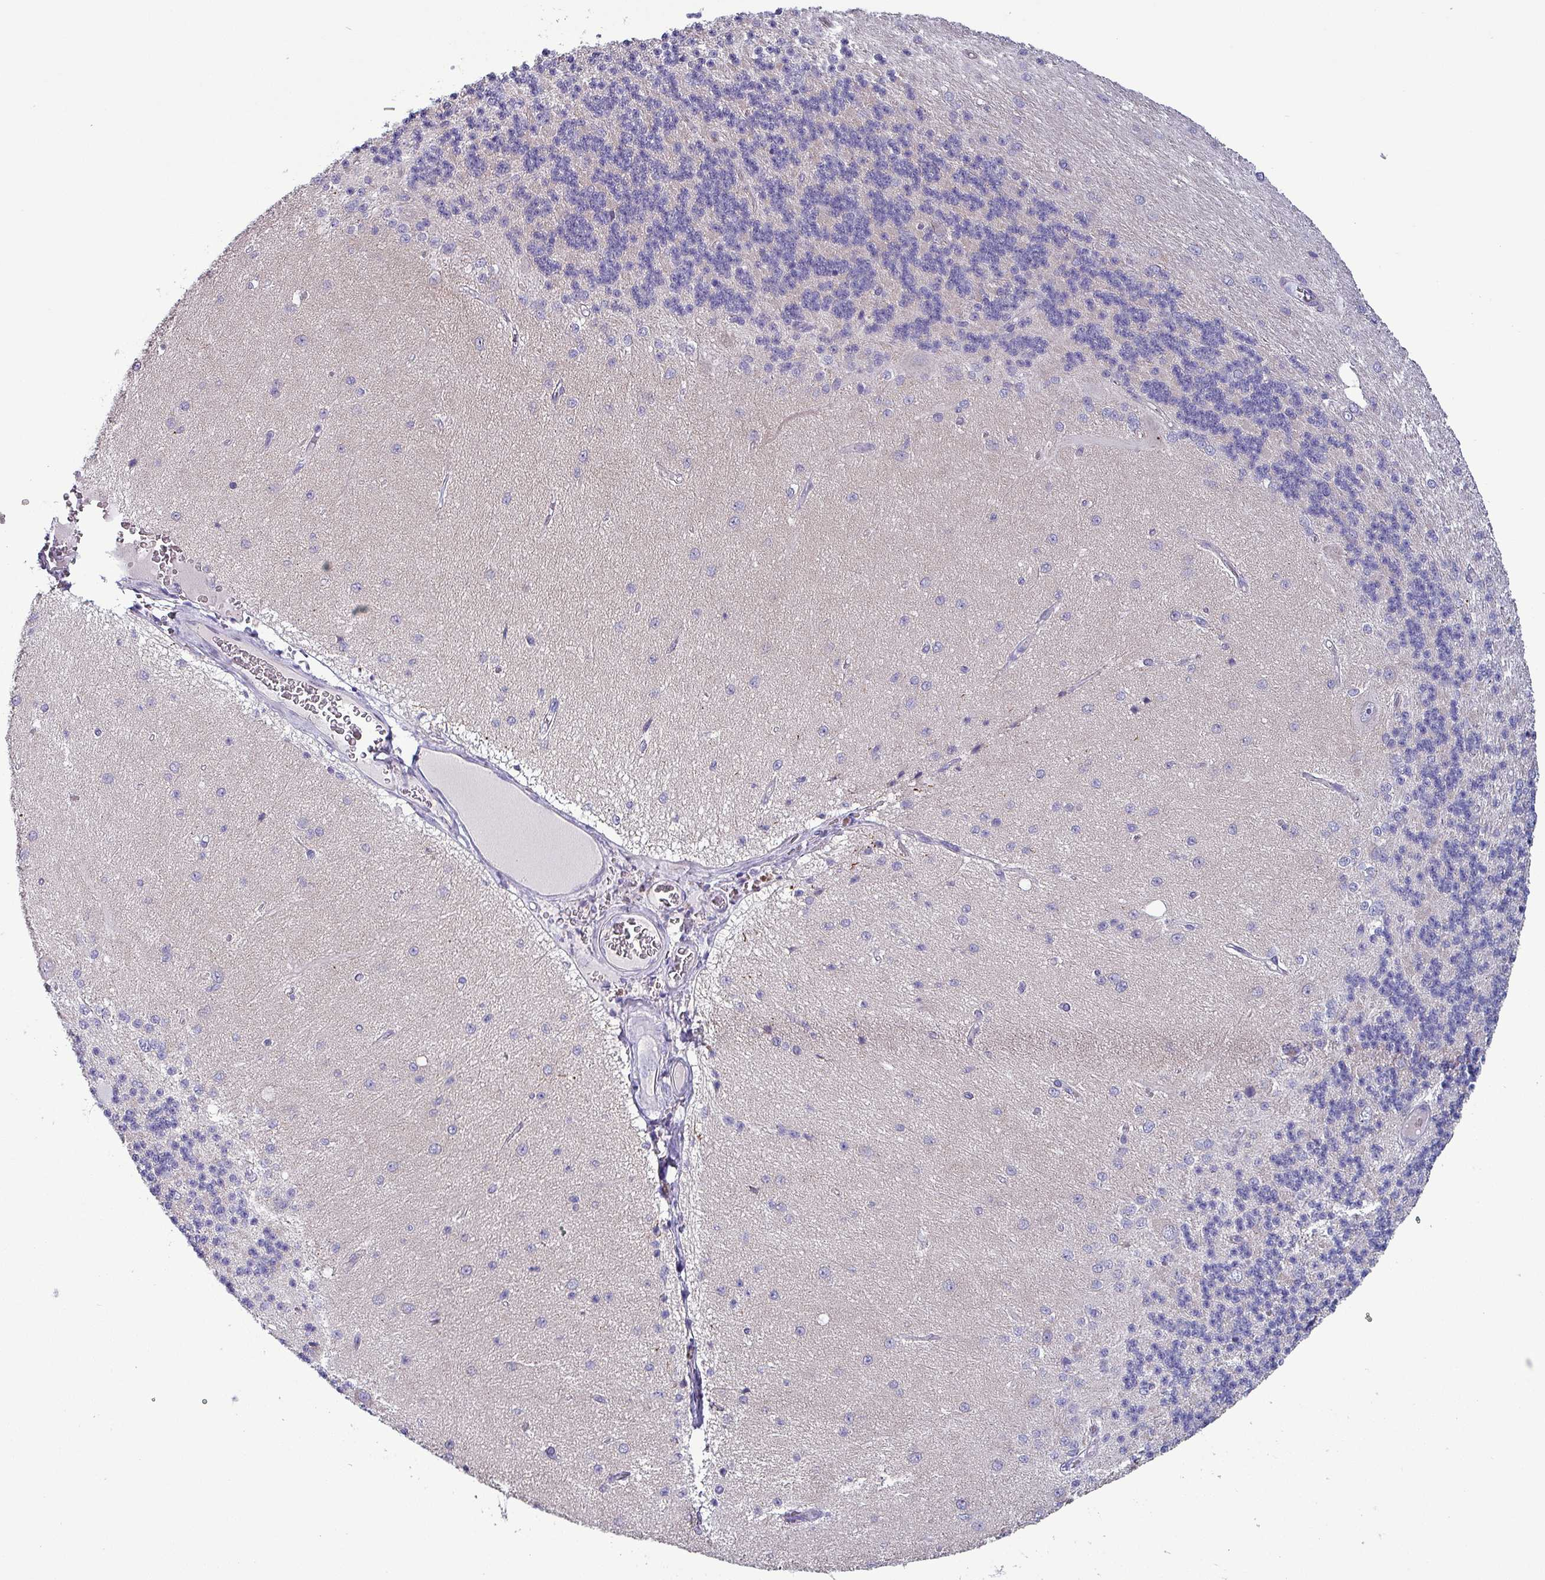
{"staining": {"intensity": "negative", "quantity": "none", "location": "none"}, "tissue": "cerebellum", "cell_type": "Cells in granular layer", "image_type": "normal", "snomed": [{"axis": "morphology", "description": "Normal tissue, NOS"}, {"axis": "topography", "description": "Cerebellum"}], "caption": "There is no significant expression in cells in granular layer of cerebellum. The staining is performed using DAB brown chromogen with nuclei counter-stained in using hematoxylin.", "gene": "HSD3B7", "patient": {"sex": "female", "age": 29}}